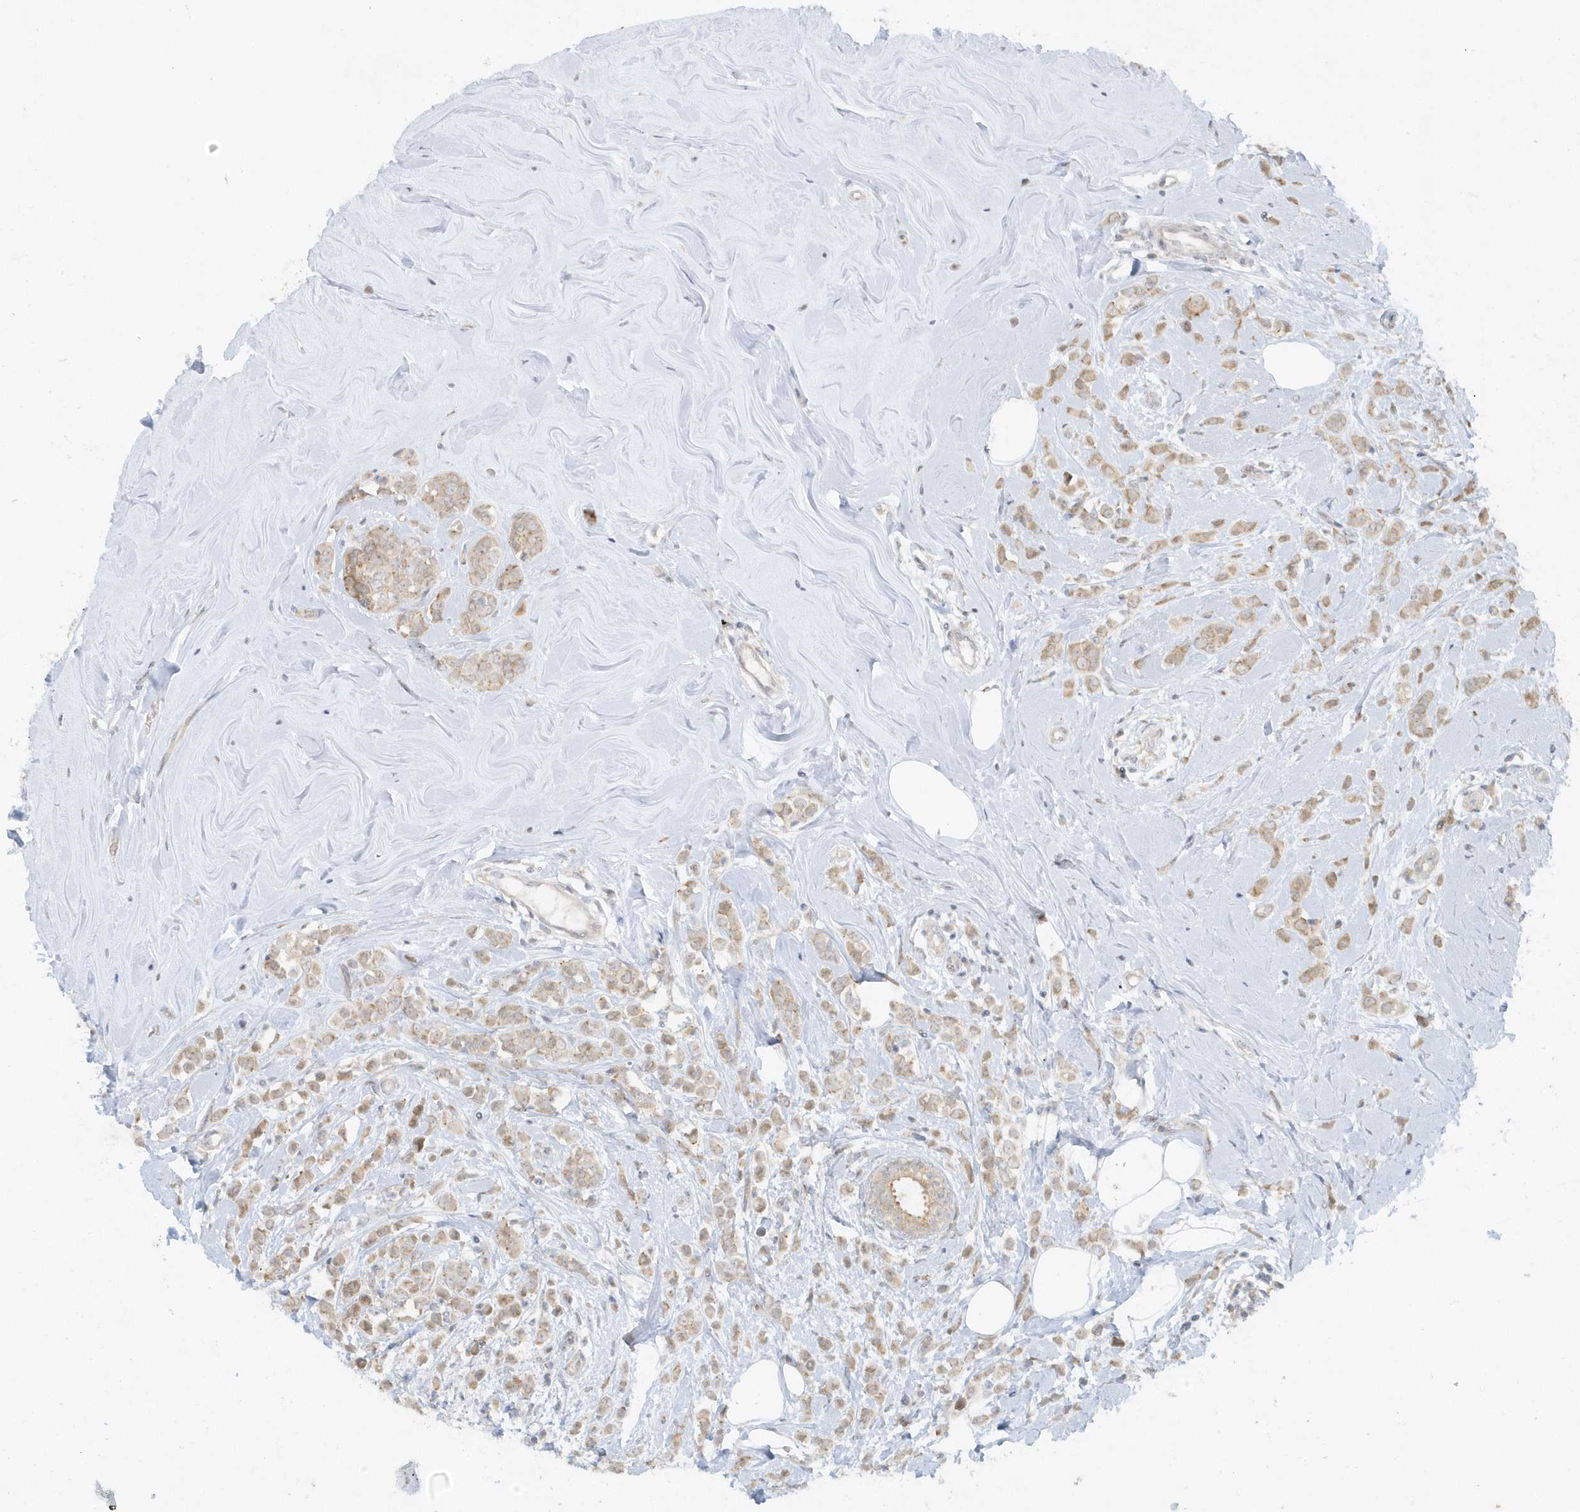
{"staining": {"intensity": "weak", "quantity": ">75%", "location": "cytoplasmic/membranous"}, "tissue": "breast cancer", "cell_type": "Tumor cells", "image_type": "cancer", "snomed": [{"axis": "morphology", "description": "Lobular carcinoma"}, {"axis": "topography", "description": "Breast"}], "caption": "A micrograph showing weak cytoplasmic/membranous expression in about >75% of tumor cells in breast cancer (lobular carcinoma), as visualized by brown immunohistochemical staining.", "gene": "SCN3A", "patient": {"sex": "female", "age": 47}}